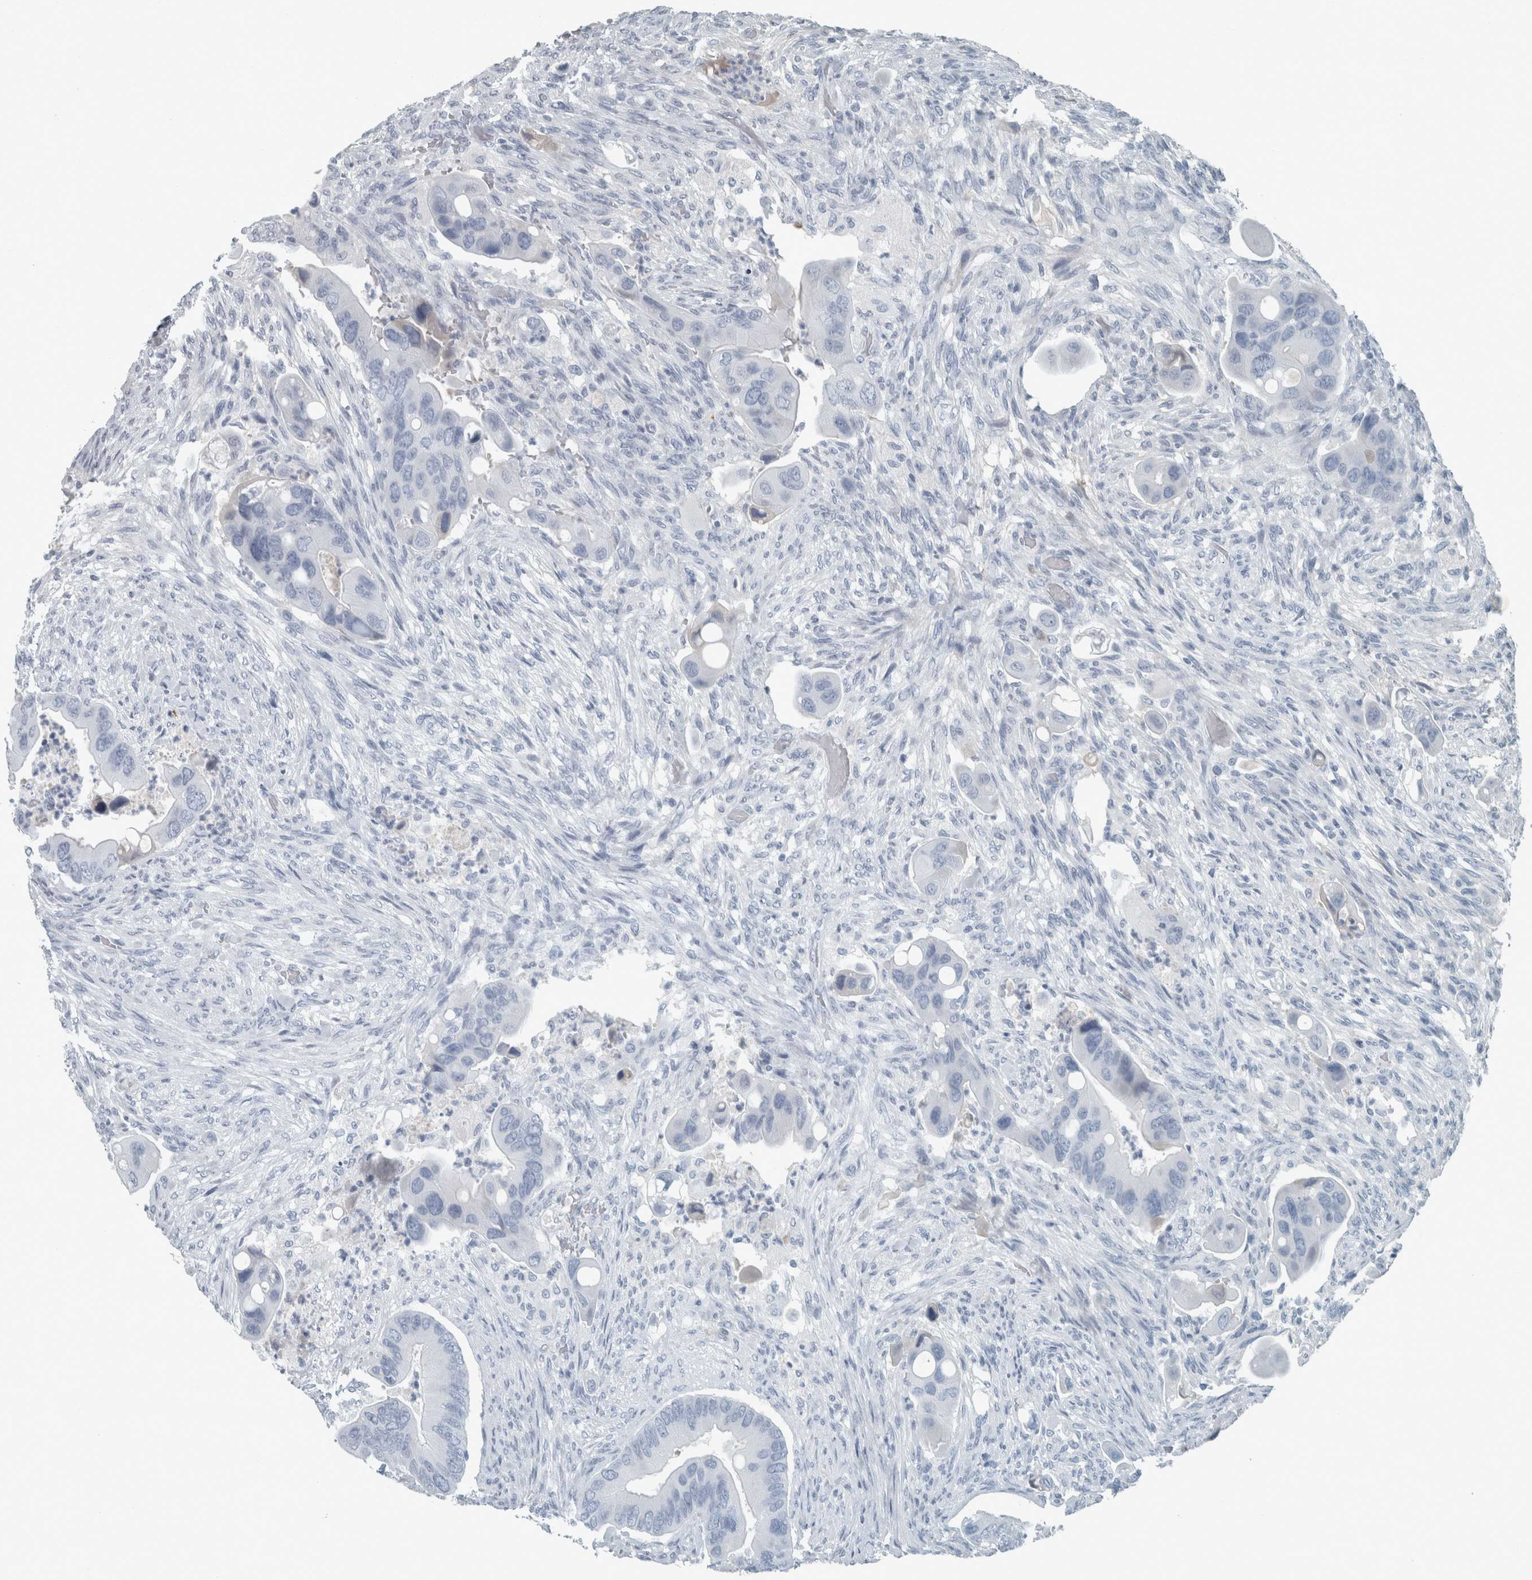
{"staining": {"intensity": "negative", "quantity": "none", "location": "none"}, "tissue": "colorectal cancer", "cell_type": "Tumor cells", "image_type": "cancer", "snomed": [{"axis": "morphology", "description": "Adenocarcinoma, NOS"}, {"axis": "topography", "description": "Rectum"}], "caption": "Tumor cells show no significant expression in colorectal adenocarcinoma.", "gene": "CHL1", "patient": {"sex": "female", "age": 57}}